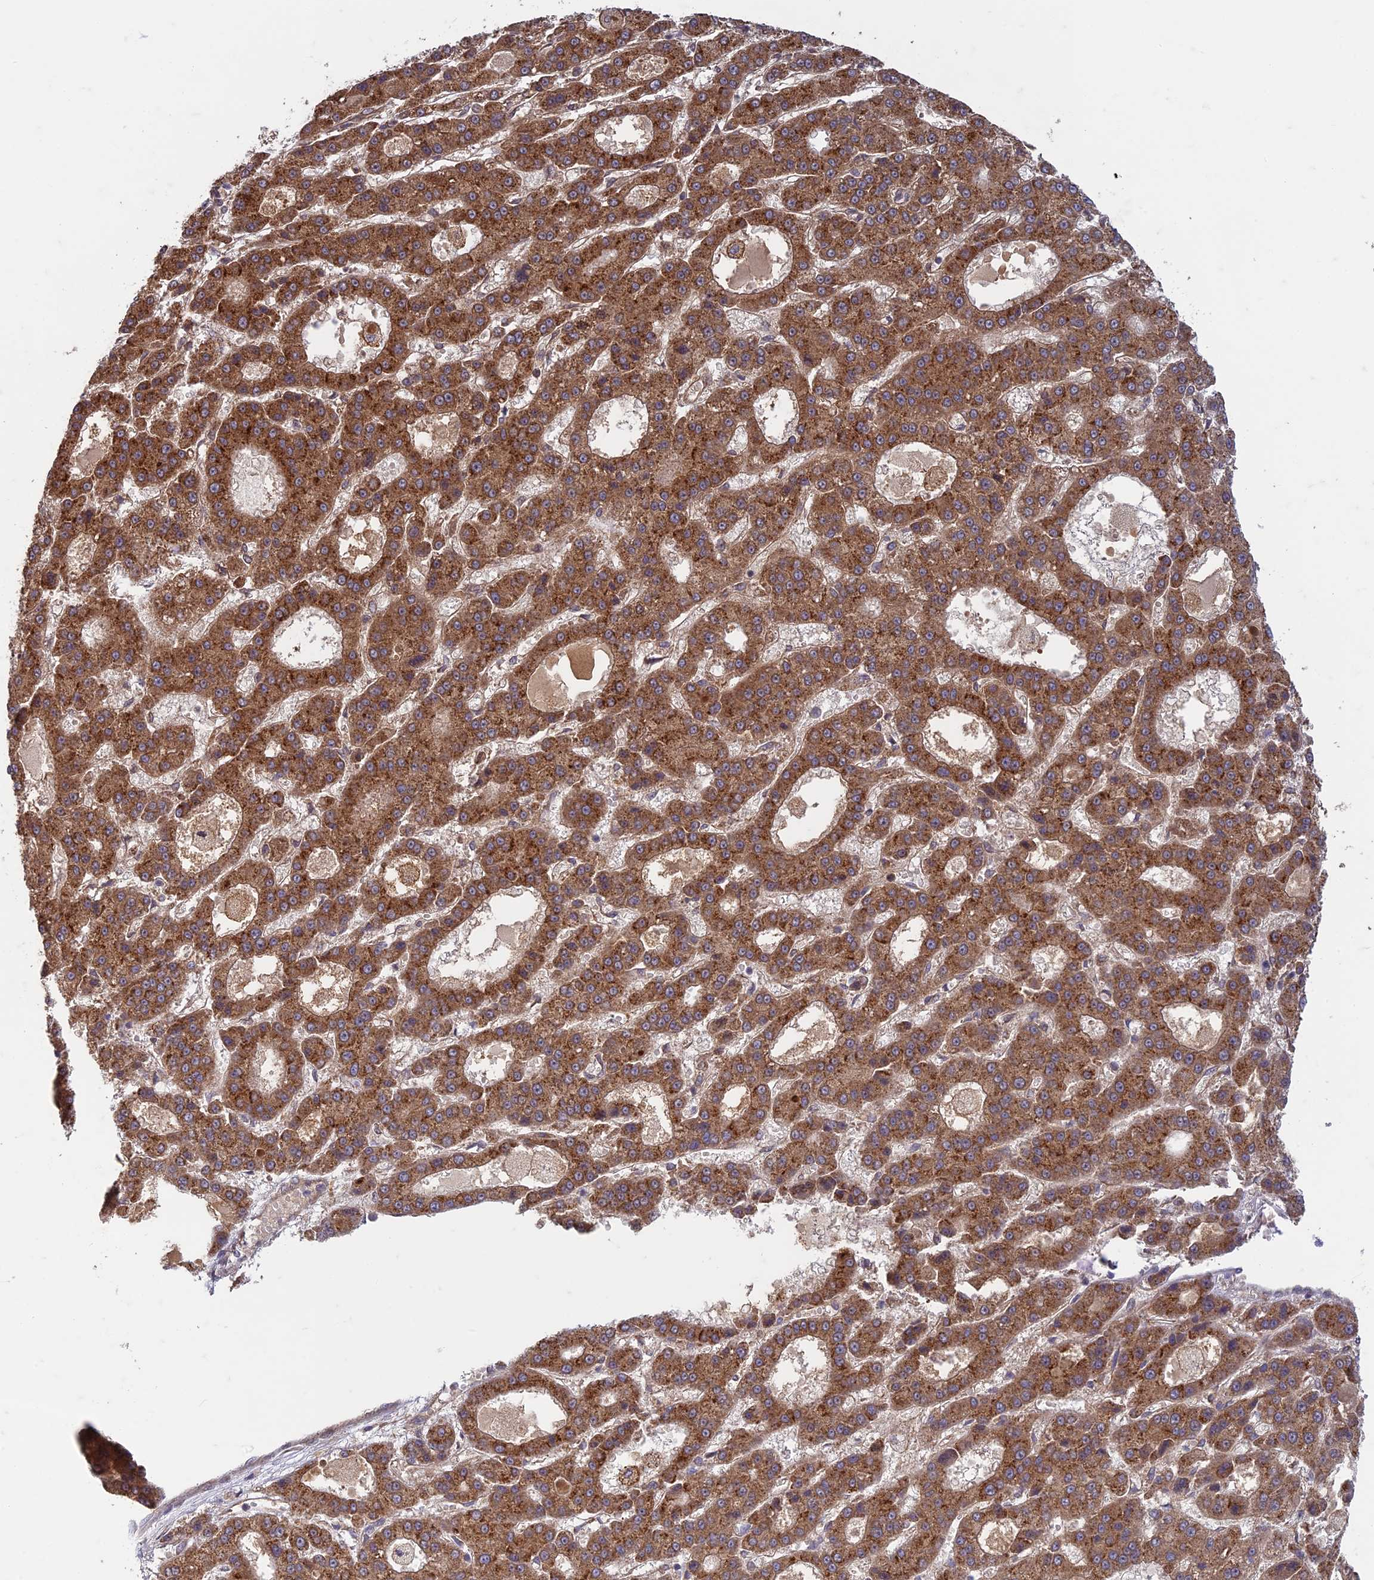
{"staining": {"intensity": "strong", "quantity": ">75%", "location": "cytoplasmic/membranous"}, "tissue": "liver cancer", "cell_type": "Tumor cells", "image_type": "cancer", "snomed": [{"axis": "morphology", "description": "Carcinoma, Hepatocellular, NOS"}, {"axis": "topography", "description": "Liver"}], "caption": "Protein positivity by immunohistochemistry shows strong cytoplasmic/membranous expression in about >75% of tumor cells in hepatocellular carcinoma (liver).", "gene": "TCF25", "patient": {"sex": "male", "age": 70}}